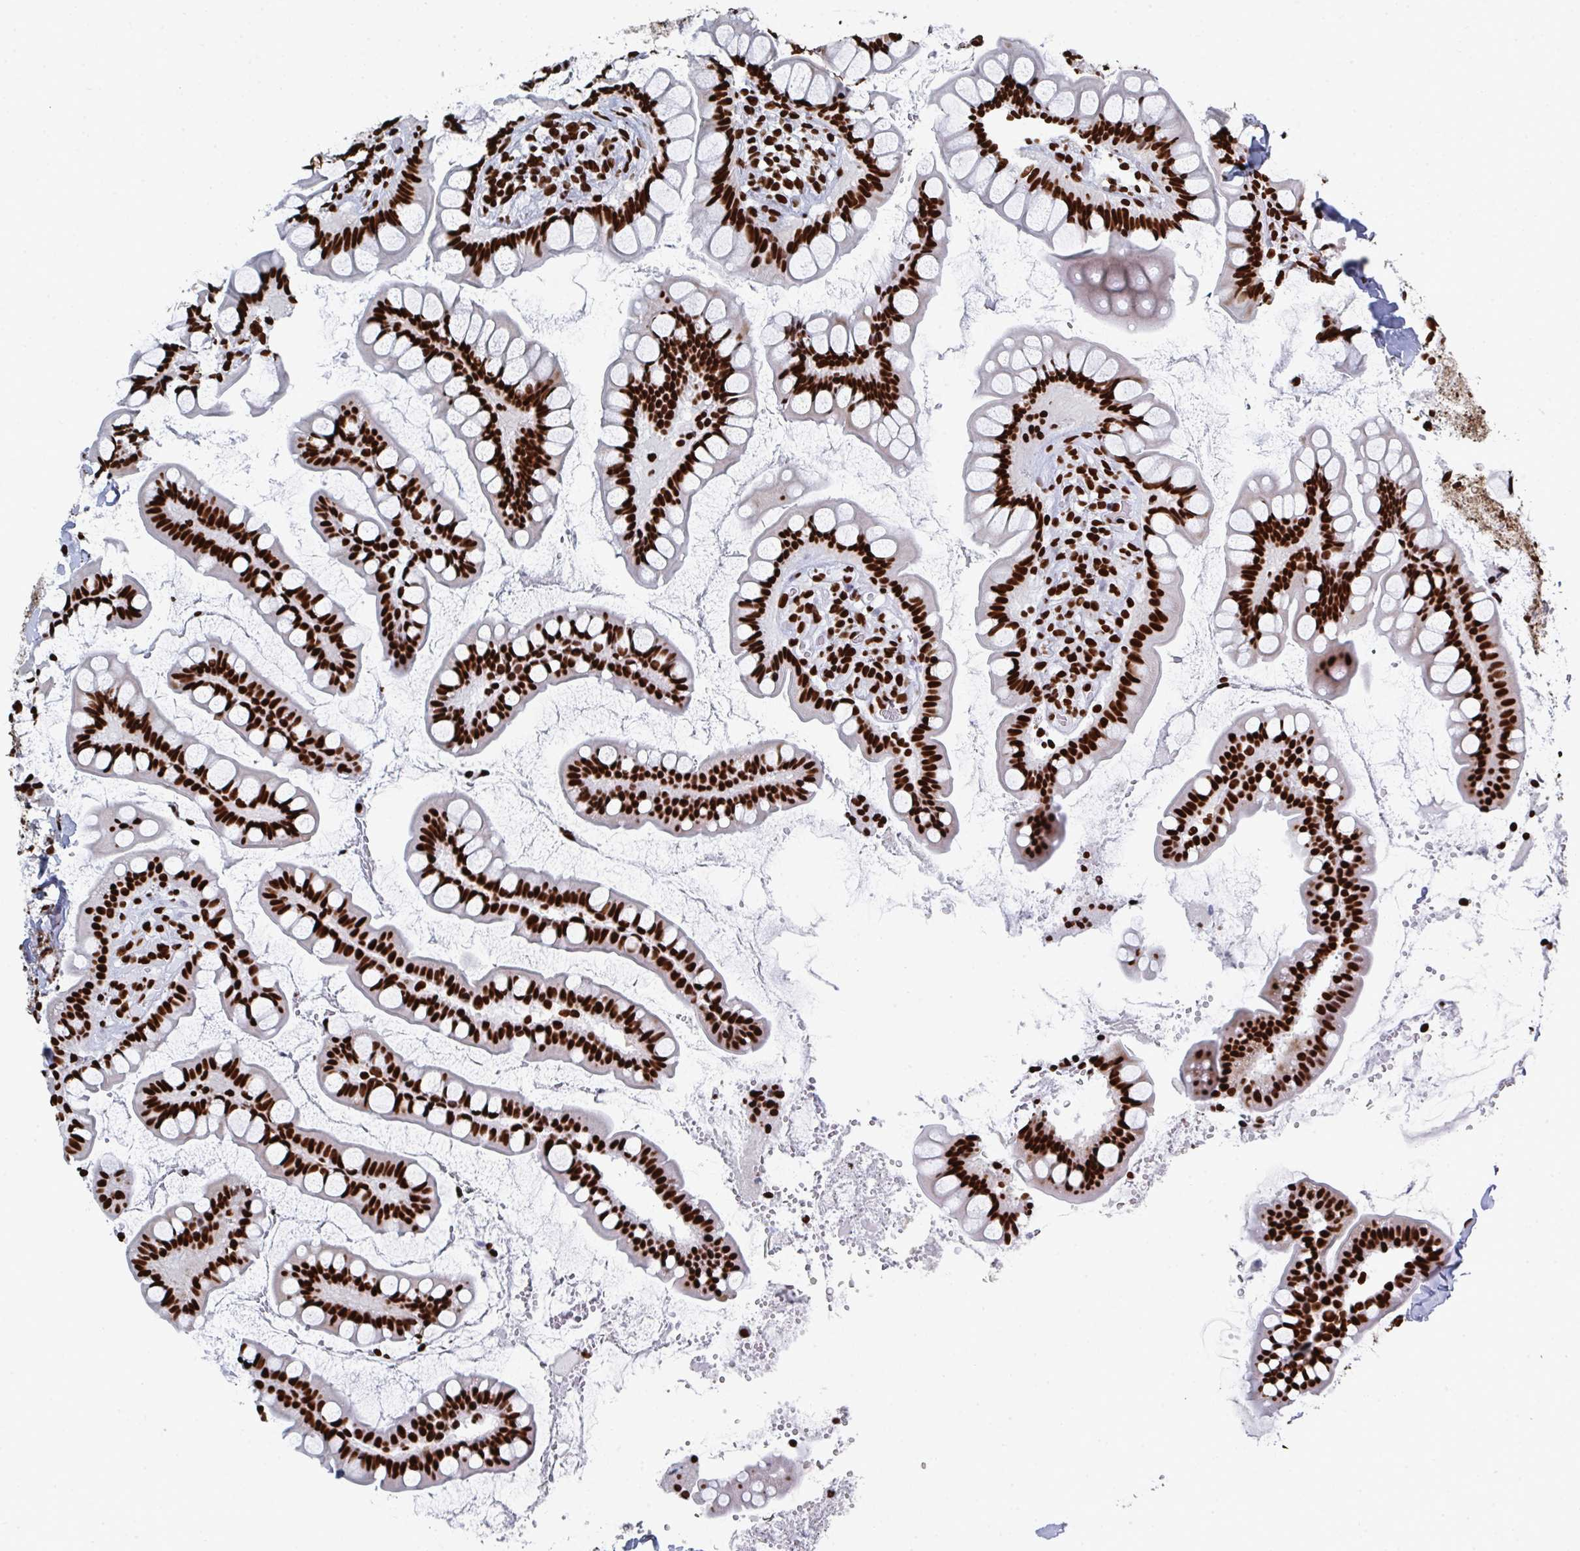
{"staining": {"intensity": "strong", "quantity": ">75%", "location": "nuclear"}, "tissue": "small intestine", "cell_type": "Glandular cells", "image_type": "normal", "snomed": [{"axis": "morphology", "description": "Normal tissue, NOS"}, {"axis": "topography", "description": "Small intestine"}], "caption": "Small intestine stained with DAB immunohistochemistry demonstrates high levels of strong nuclear positivity in about >75% of glandular cells.", "gene": "GAR1", "patient": {"sex": "male", "age": 70}}